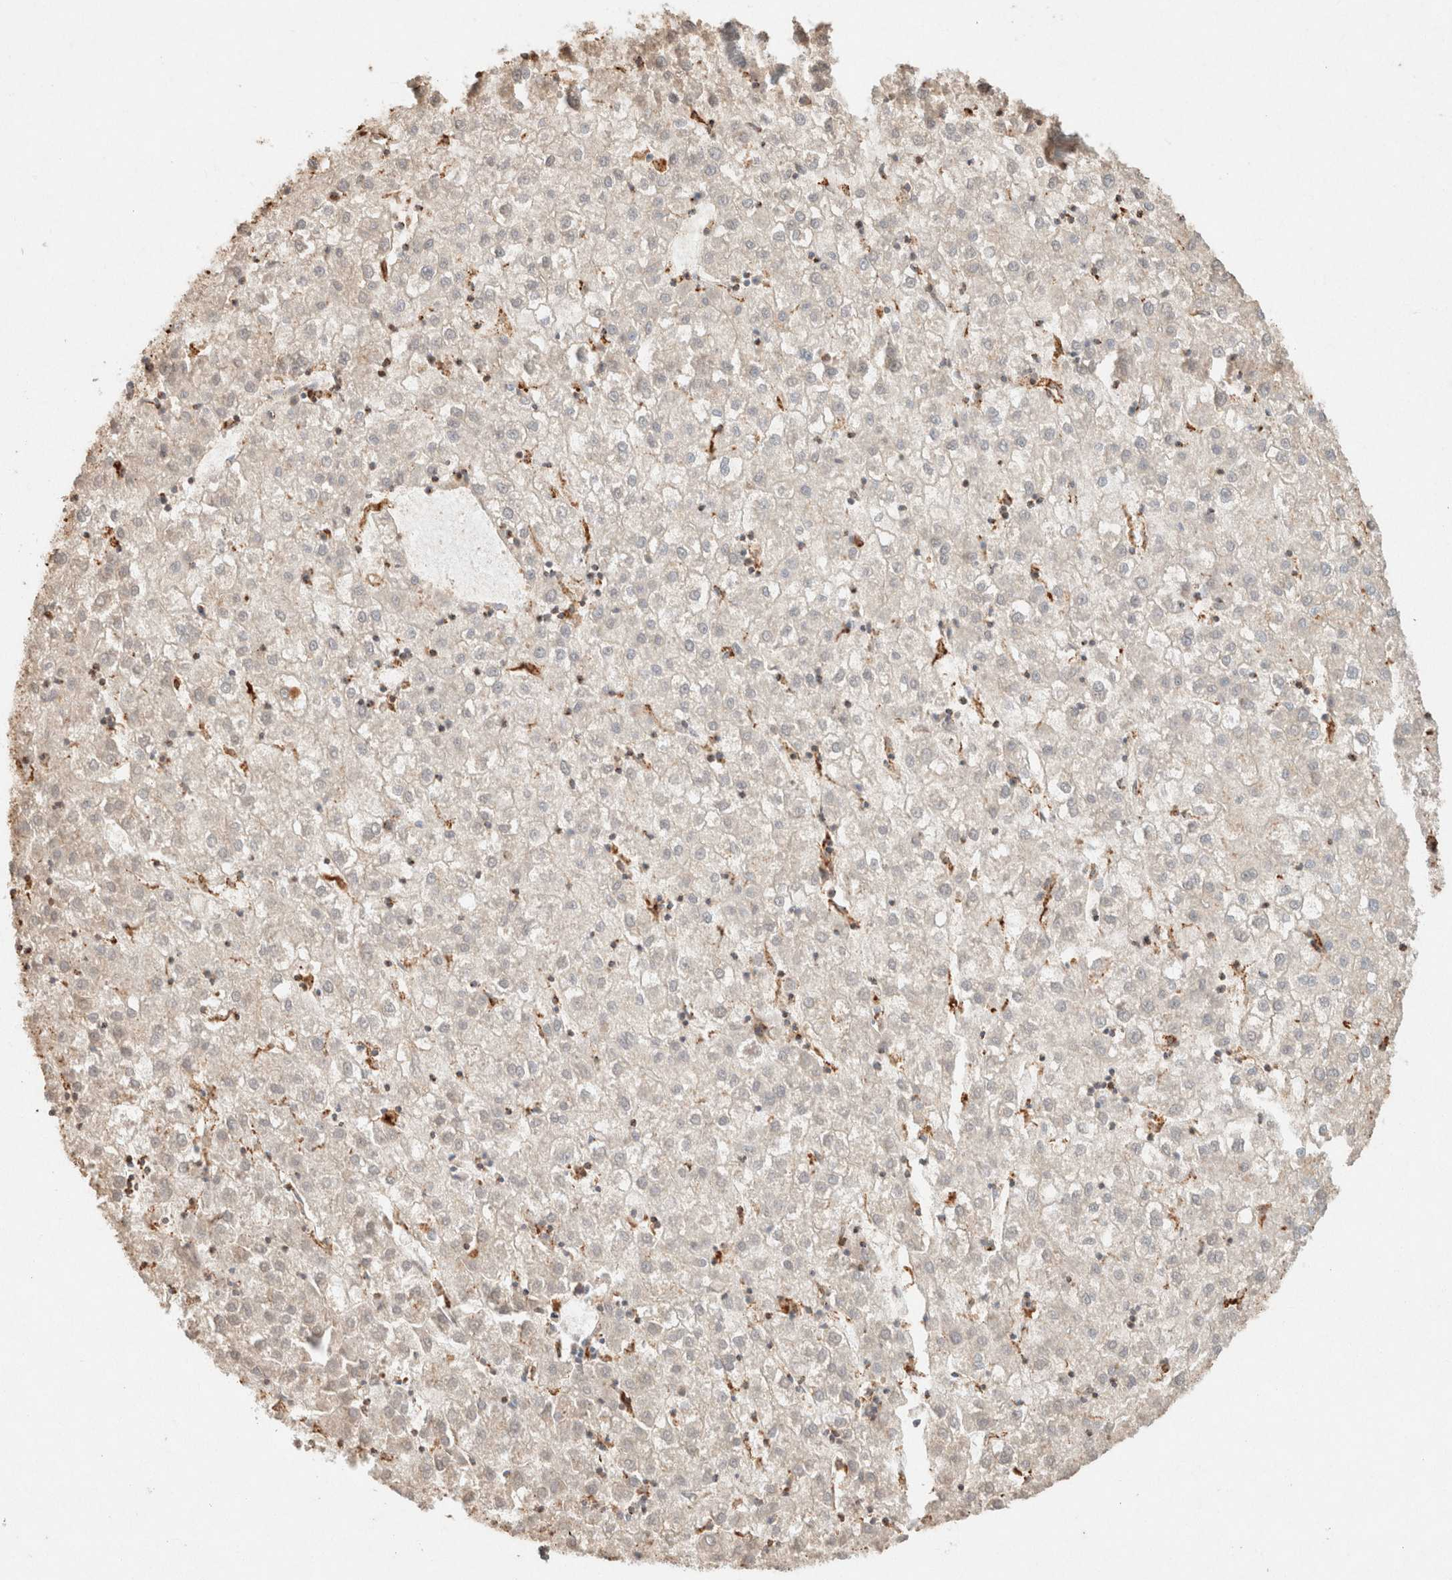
{"staining": {"intensity": "negative", "quantity": "none", "location": "none"}, "tissue": "liver cancer", "cell_type": "Tumor cells", "image_type": "cancer", "snomed": [{"axis": "morphology", "description": "Carcinoma, Hepatocellular, NOS"}, {"axis": "topography", "description": "Liver"}], "caption": "High power microscopy photomicrograph of an immunohistochemistry image of liver hepatocellular carcinoma, revealing no significant staining in tumor cells.", "gene": "CTSC", "patient": {"sex": "male", "age": 72}}